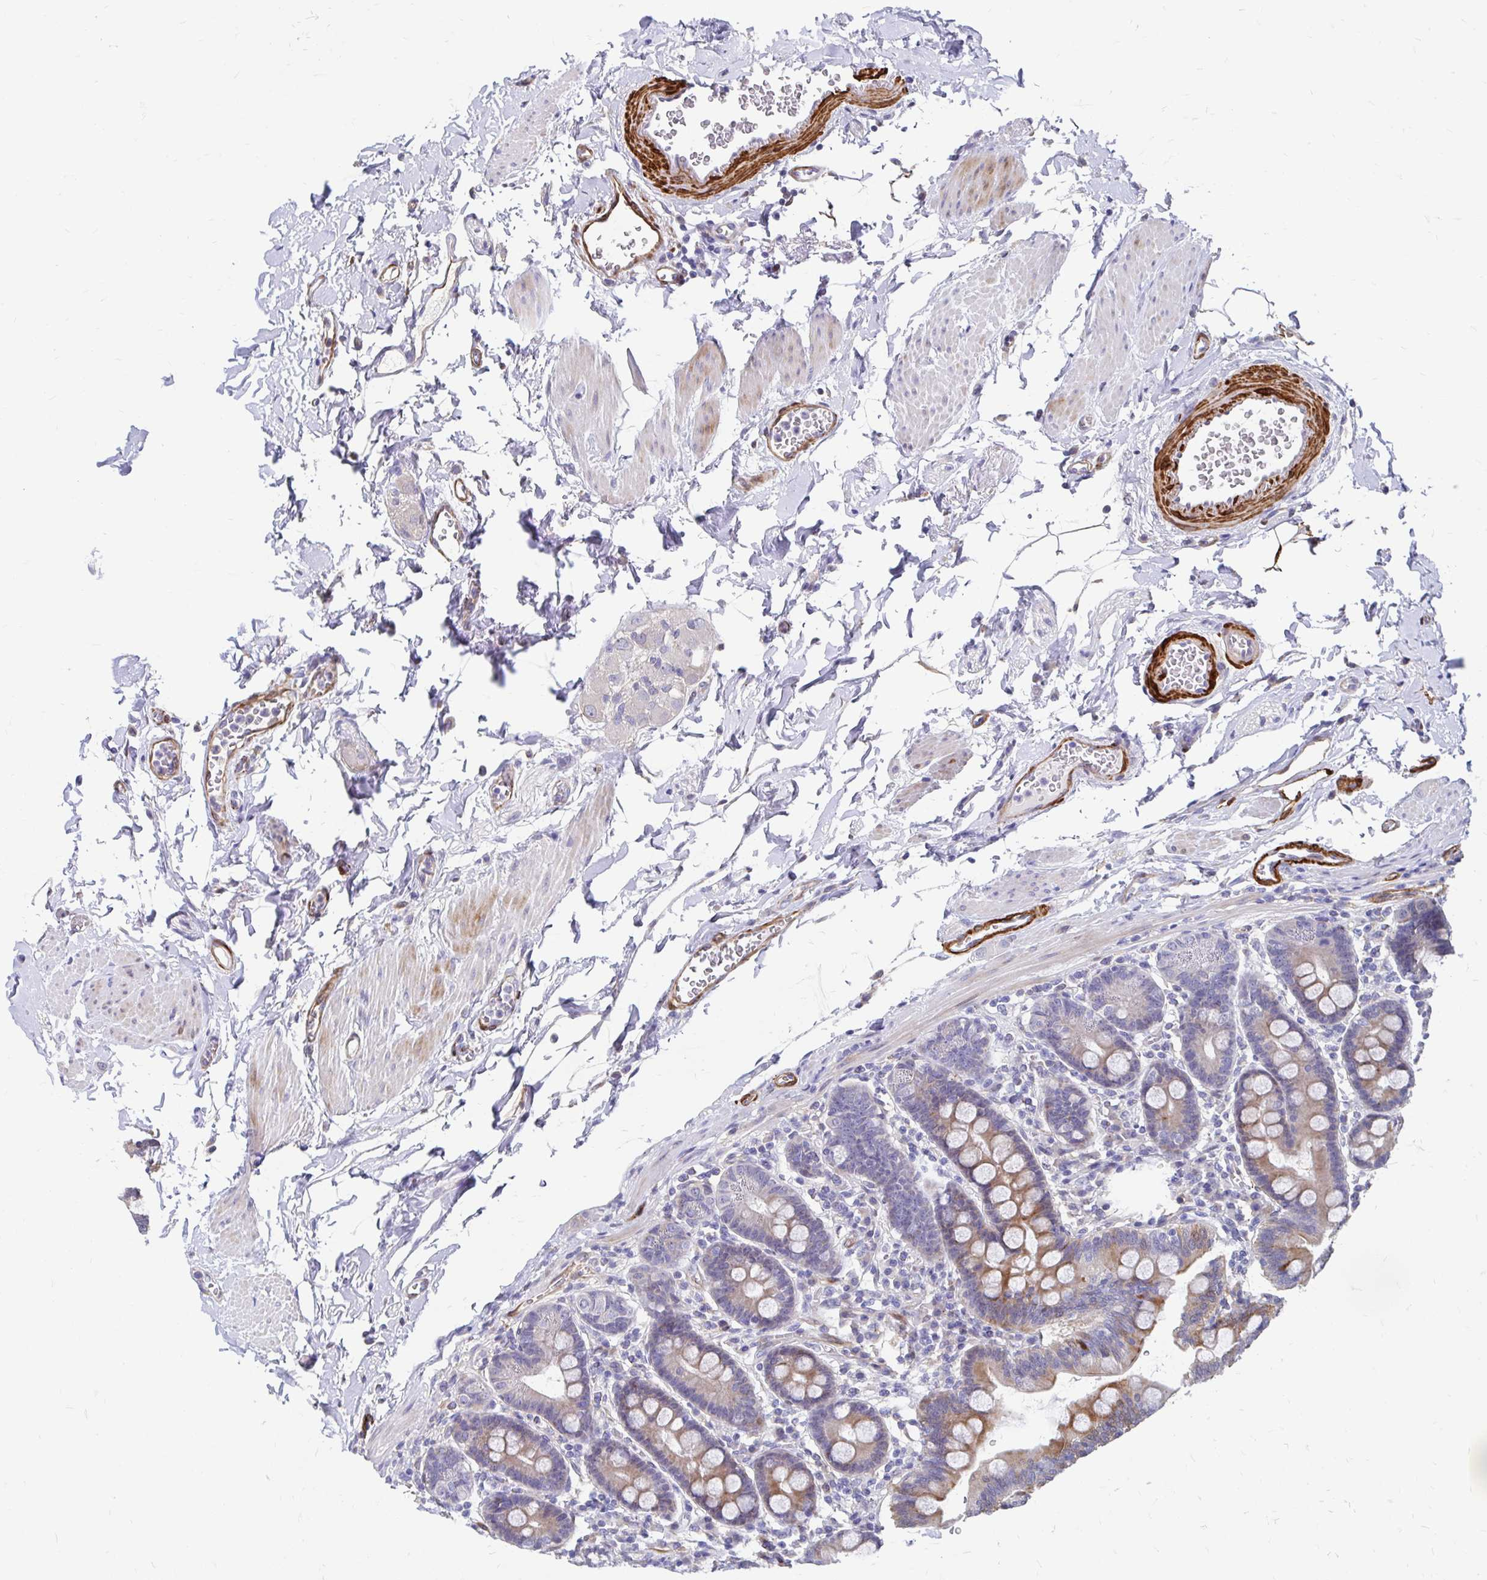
{"staining": {"intensity": "moderate", "quantity": "25%-75%", "location": "cytoplasmic/membranous"}, "tissue": "duodenum", "cell_type": "Glandular cells", "image_type": "normal", "snomed": [{"axis": "morphology", "description": "Normal tissue, NOS"}, {"axis": "topography", "description": "Pancreas"}, {"axis": "topography", "description": "Duodenum"}], "caption": "IHC staining of normal duodenum, which exhibits medium levels of moderate cytoplasmic/membranous staining in about 25%-75% of glandular cells indicating moderate cytoplasmic/membranous protein expression. The staining was performed using DAB (3,3'-diaminobenzidine) (brown) for protein detection and nuclei were counterstained in hematoxylin (blue).", "gene": "CDKL1", "patient": {"sex": "male", "age": 59}}